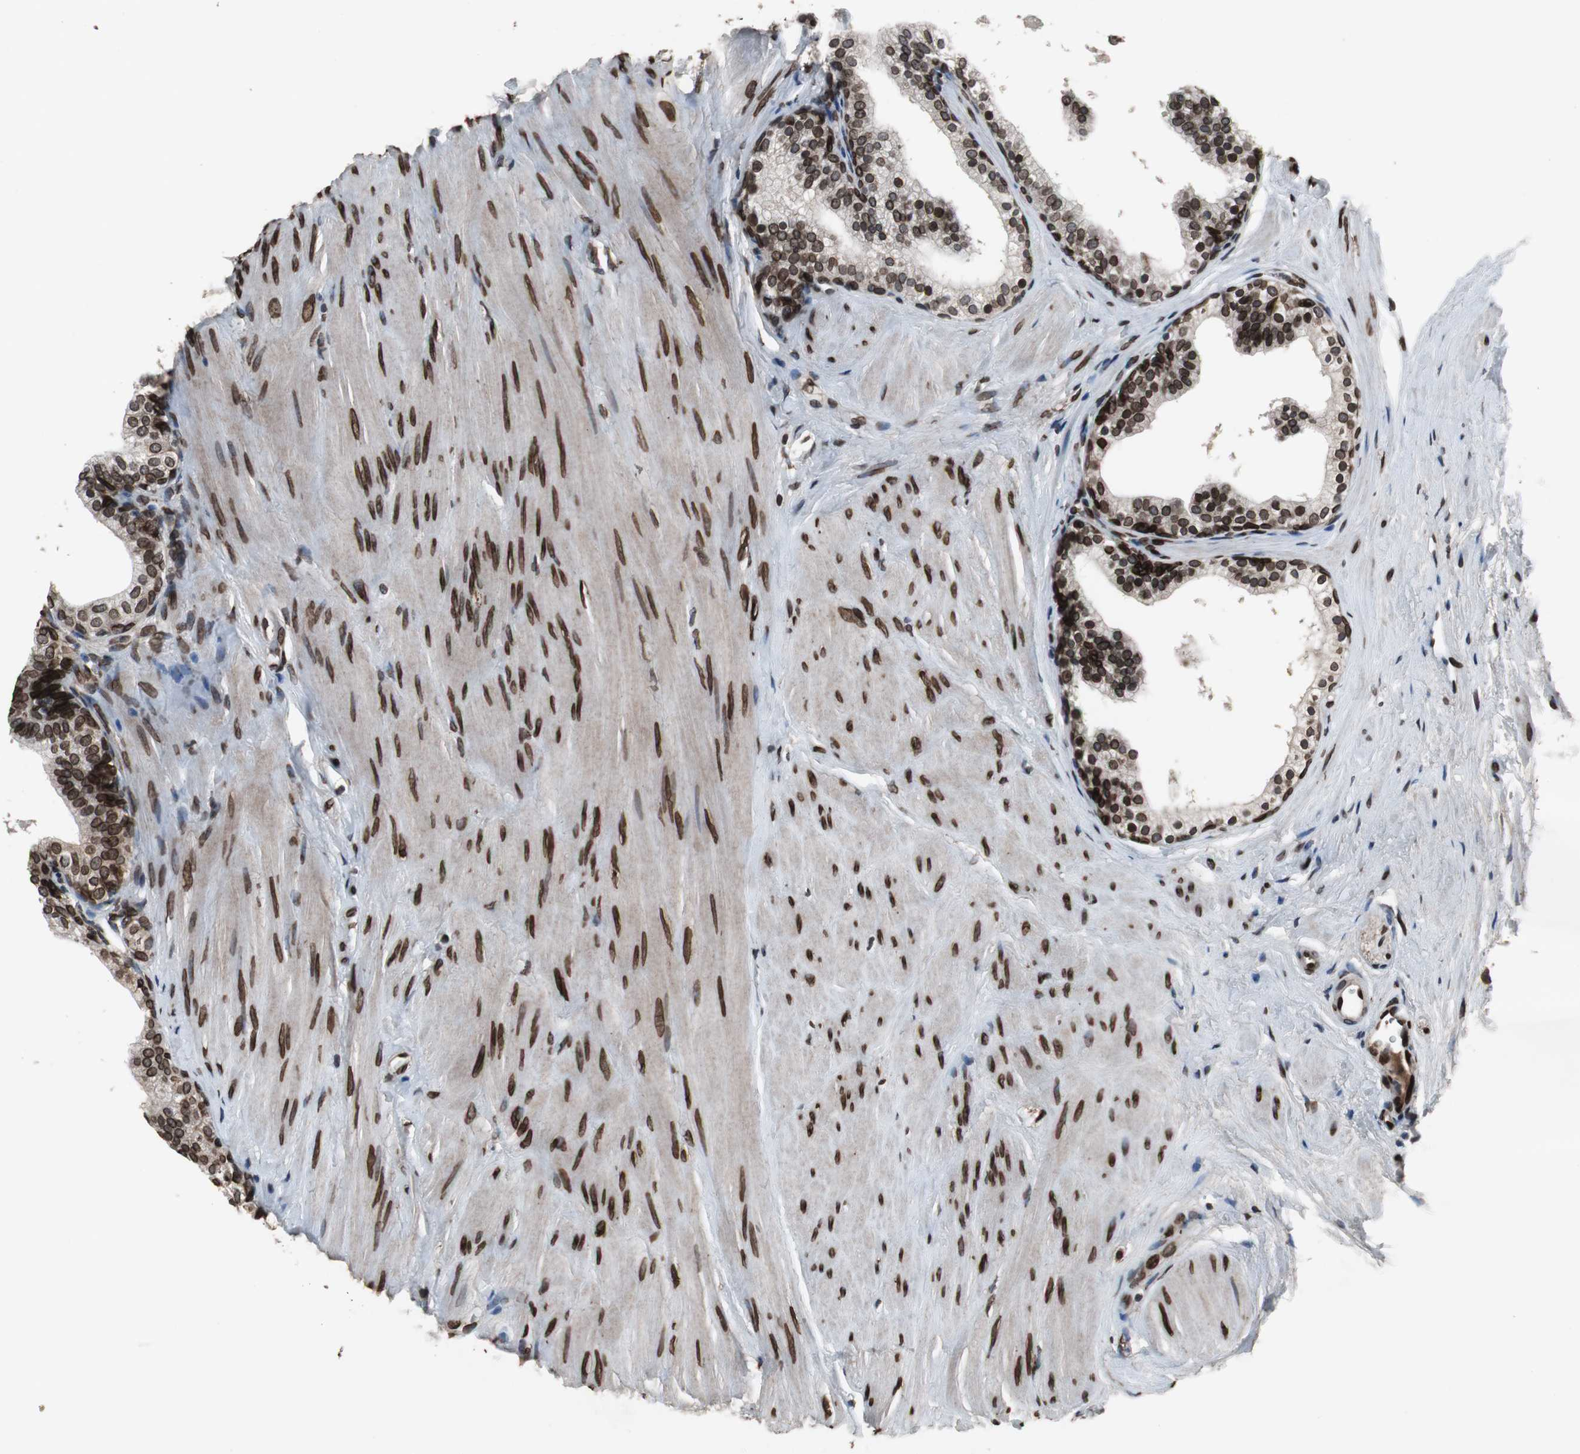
{"staining": {"intensity": "strong", "quantity": ">75%", "location": "cytoplasmic/membranous,nuclear"}, "tissue": "prostate", "cell_type": "Glandular cells", "image_type": "normal", "snomed": [{"axis": "morphology", "description": "Normal tissue, NOS"}, {"axis": "topography", "description": "Prostate"}], "caption": "An IHC micrograph of benign tissue is shown. Protein staining in brown highlights strong cytoplasmic/membranous,nuclear positivity in prostate within glandular cells. The protein is stained brown, and the nuclei are stained in blue (DAB (3,3'-diaminobenzidine) IHC with brightfield microscopy, high magnification).", "gene": "LMNA", "patient": {"sex": "male", "age": 60}}